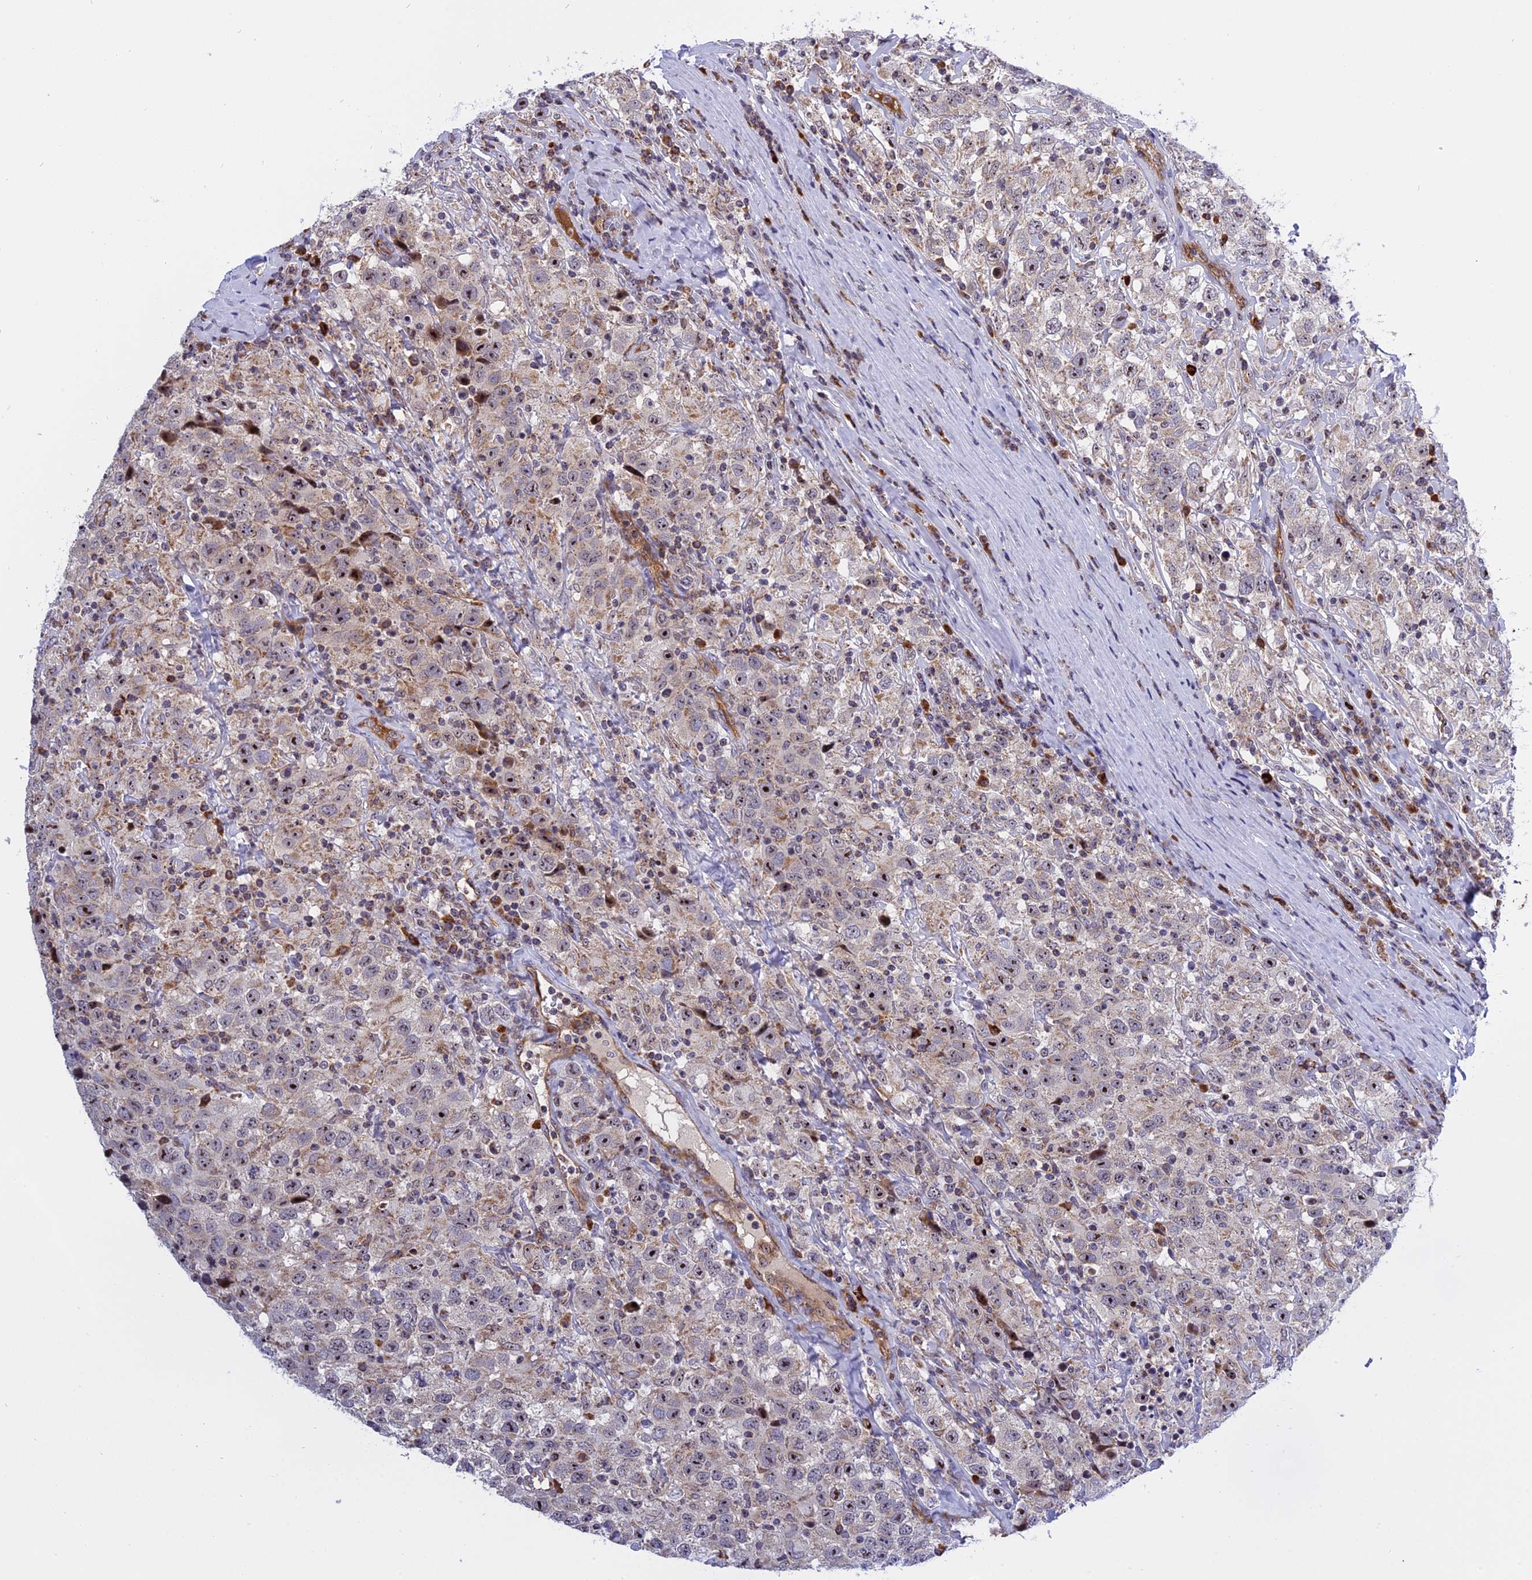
{"staining": {"intensity": "moderate", "quantity": "25%-75%", "location": "nuclear"}, "tissue": "testis cancer", "cell_type": "Tumor cells", "image_type": "cancer", "snomed": [{"axis": "morphology", "description": "Seminoma, NOS"}, {"axis": "topography", "description": "Testis"}], "caption": "About 25%-75% of tumor cells in seminoma (testis) exhibit moderate nuclear protein positivity as visualized by brown immunohistochemical staining.", "gene": "MPND", "patient": {"sex": "male", "age": 41}}